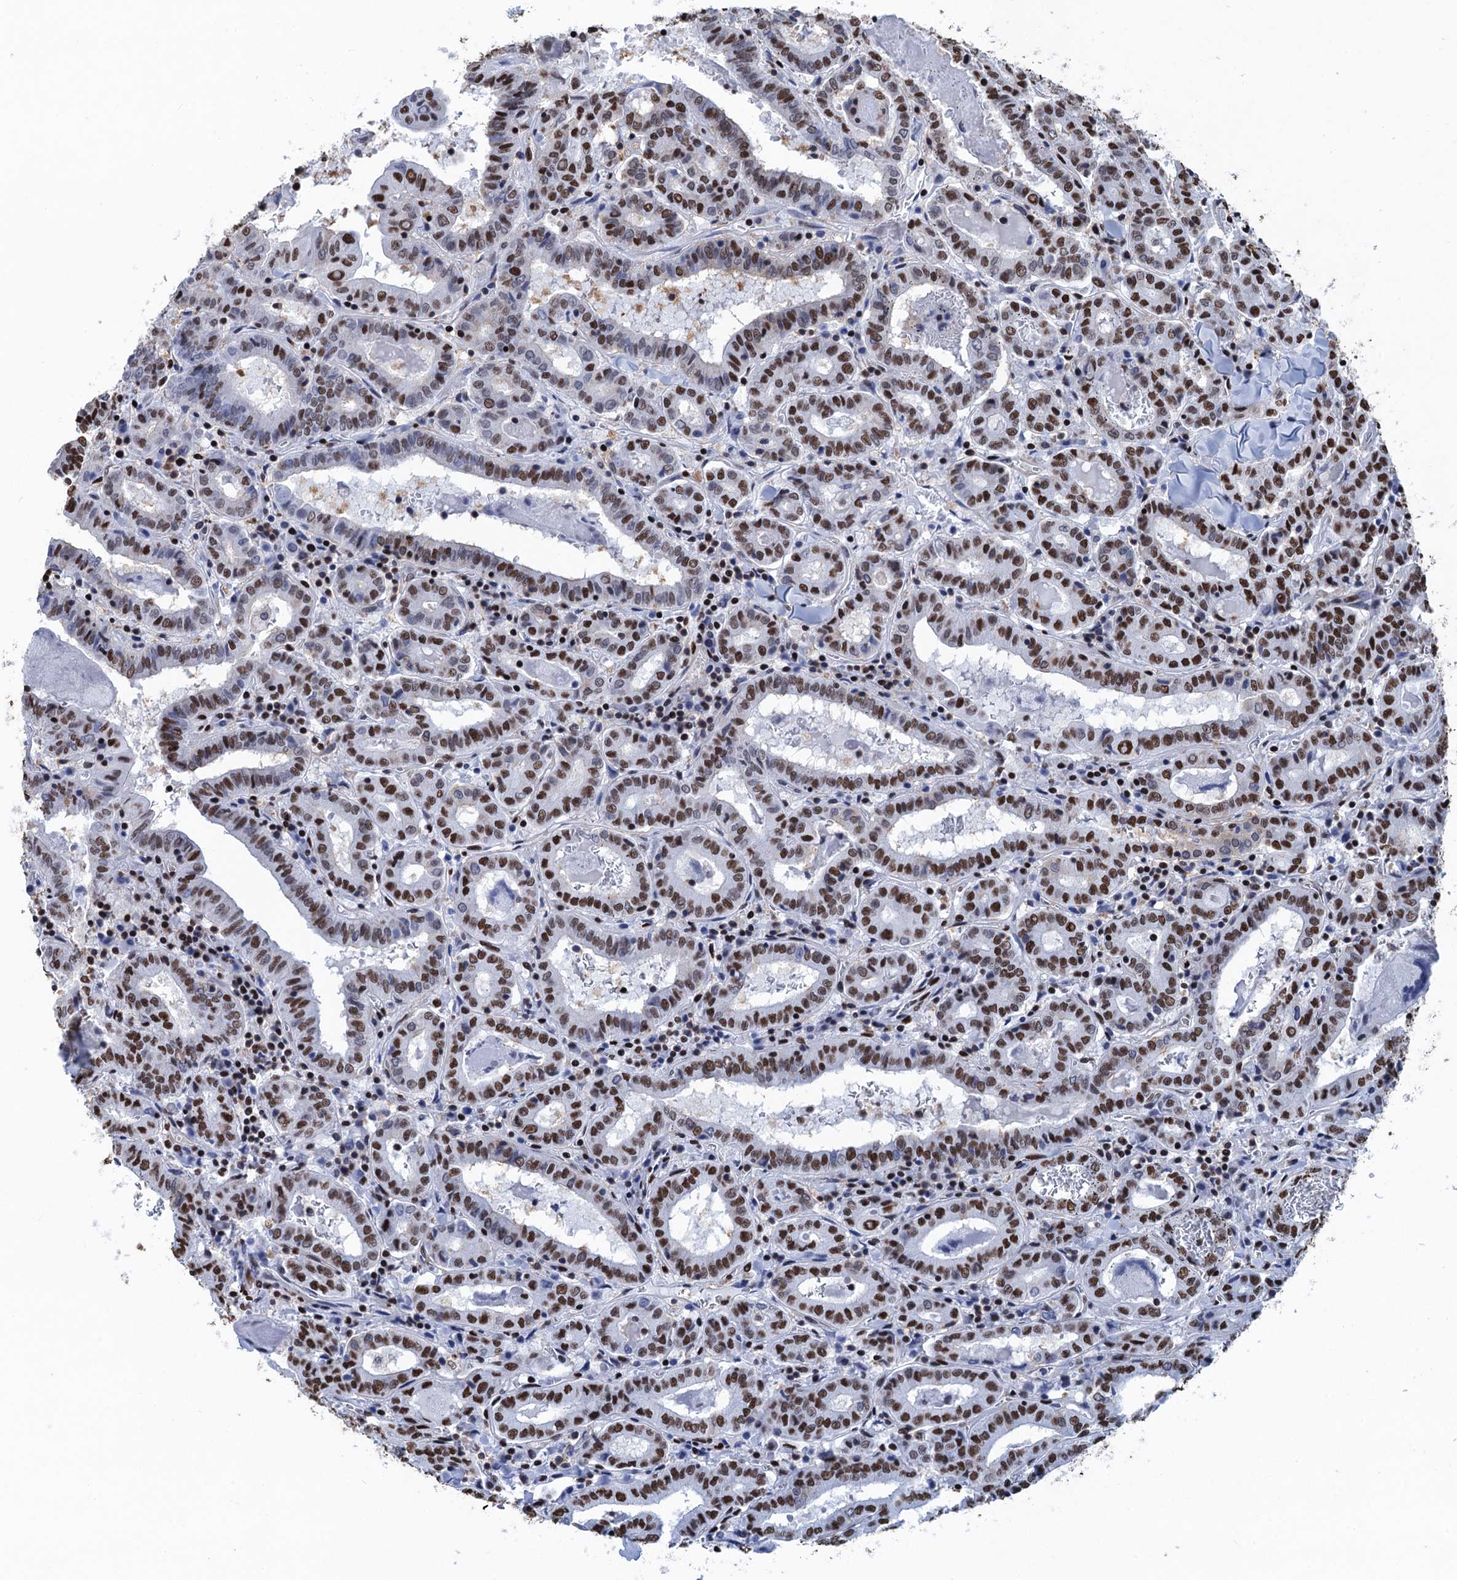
{"staining": {"intensity": "strong", "quantity": ">75%", "location": "nuclear"}, "tissue": "thyroid cancer", "cell_type": "Tumor cells", "image_type": "cancer", "snomed": [{"axis": "morphology", "description": "Papillary adenocarcinoma, NOS"}, {"axis": "topography", "description": "Thyroid gland"}], "caption": "This micrograph exhibits thyroid papillary adenocarcinoma stained with immunohistochemistry (IHC) to label a protein in brown. The nuclear of tumor cells show strong positivity for the protein. Nuclei are counter-stained blue.", "gene": "UBA2", "patient": {"sex": "female", "age": 72}}